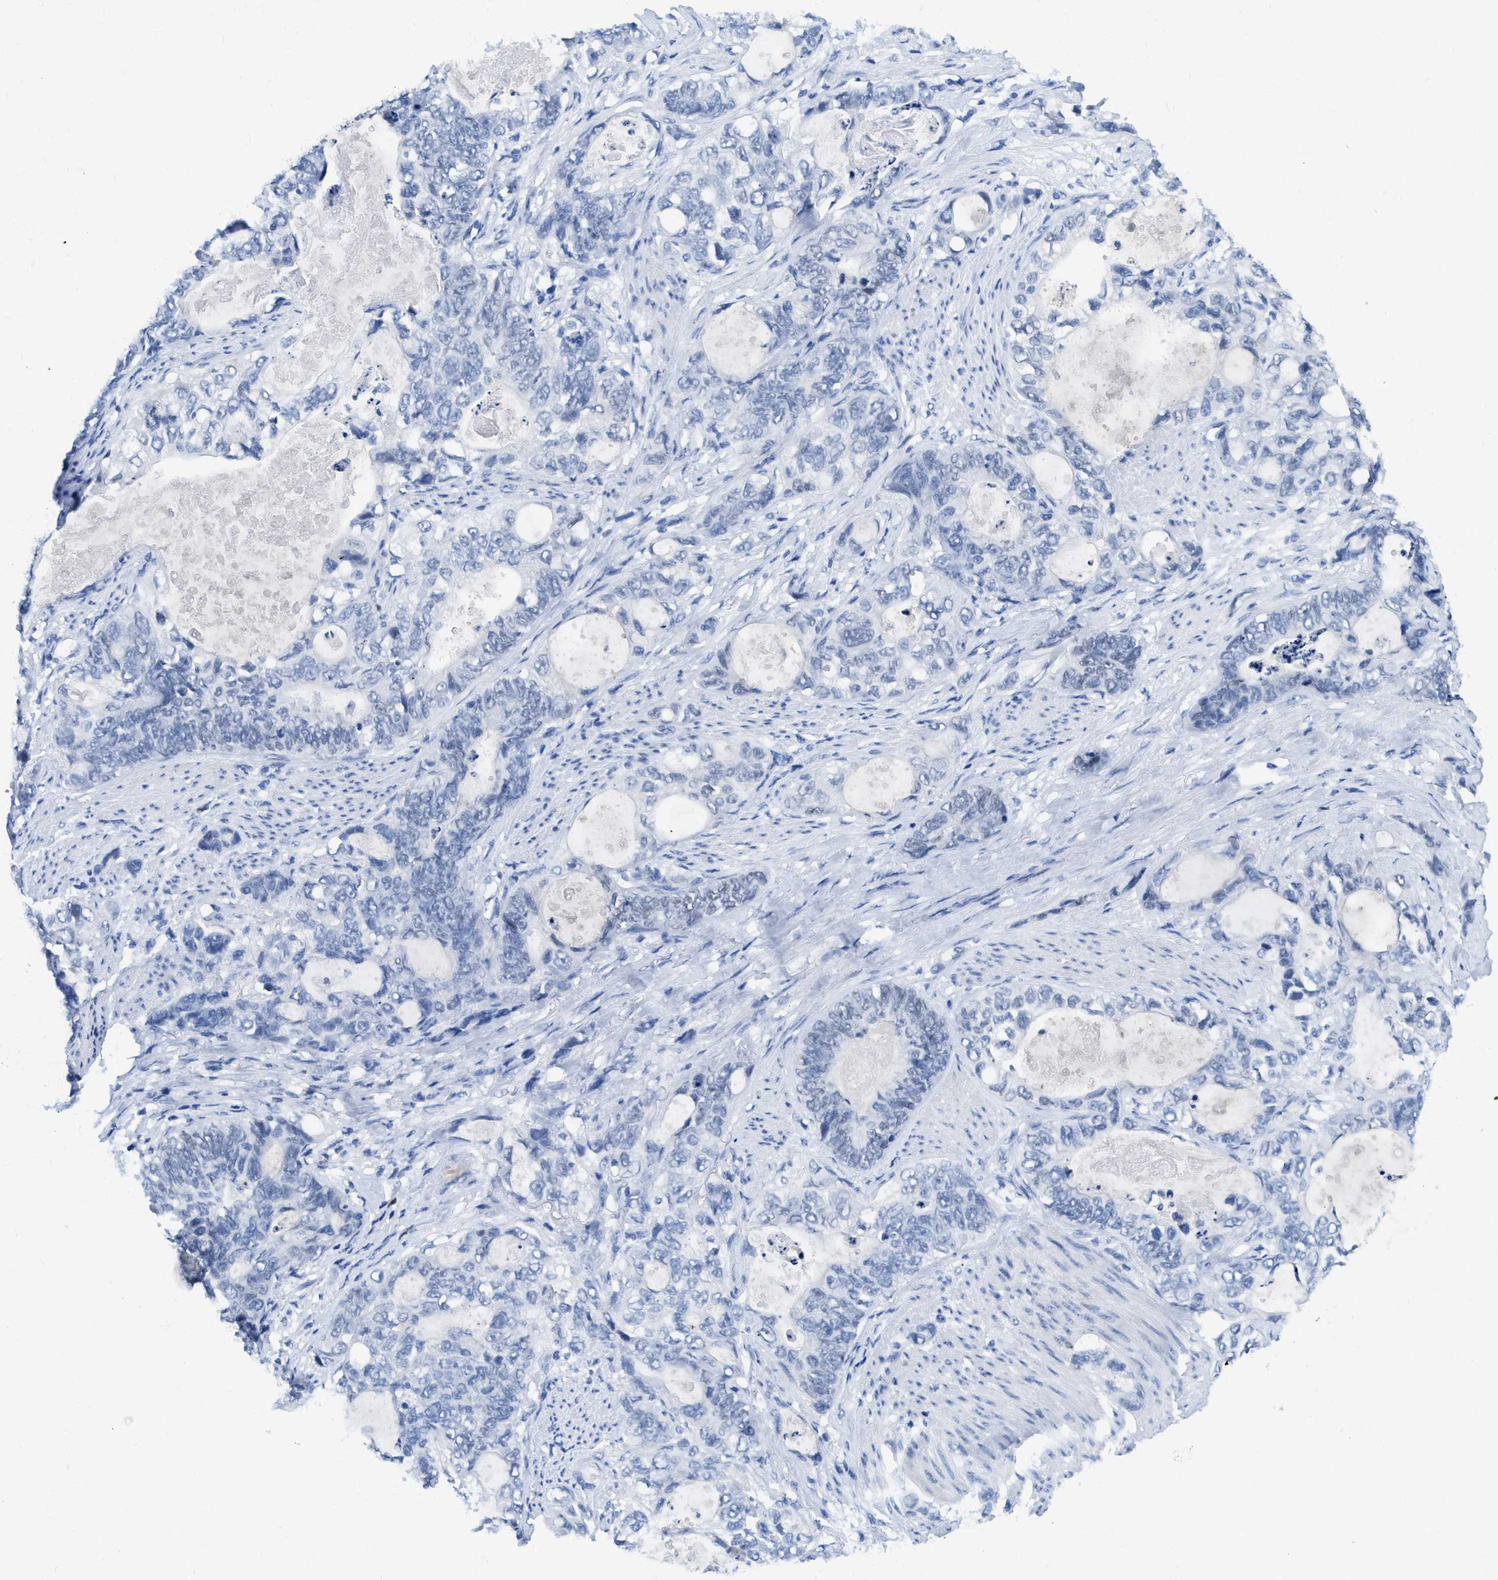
{"staining": {"intensity": "negative", "quantity": "none", "location": "none"}, "tissue": "stomach cancer", "cell_type": "Tumor cells", "image_type": "cancer", "snomed": [{"axis": "morphology", "description": "Normal tissue, NOS"}, {"axis": "morphology", "description": "Adenocarcinoma, NOS"}, {"axis": "topography", "description": "Stomach"}], "caption": "This histopathology image is of stomach adenocarcinoma stained with IHC to label a protein in brown with the nuclei are counter-stained blue. There is no positivity in tumor cells.", "gene": "TCF7", "patient": {"sex": "female", "age": 89}}